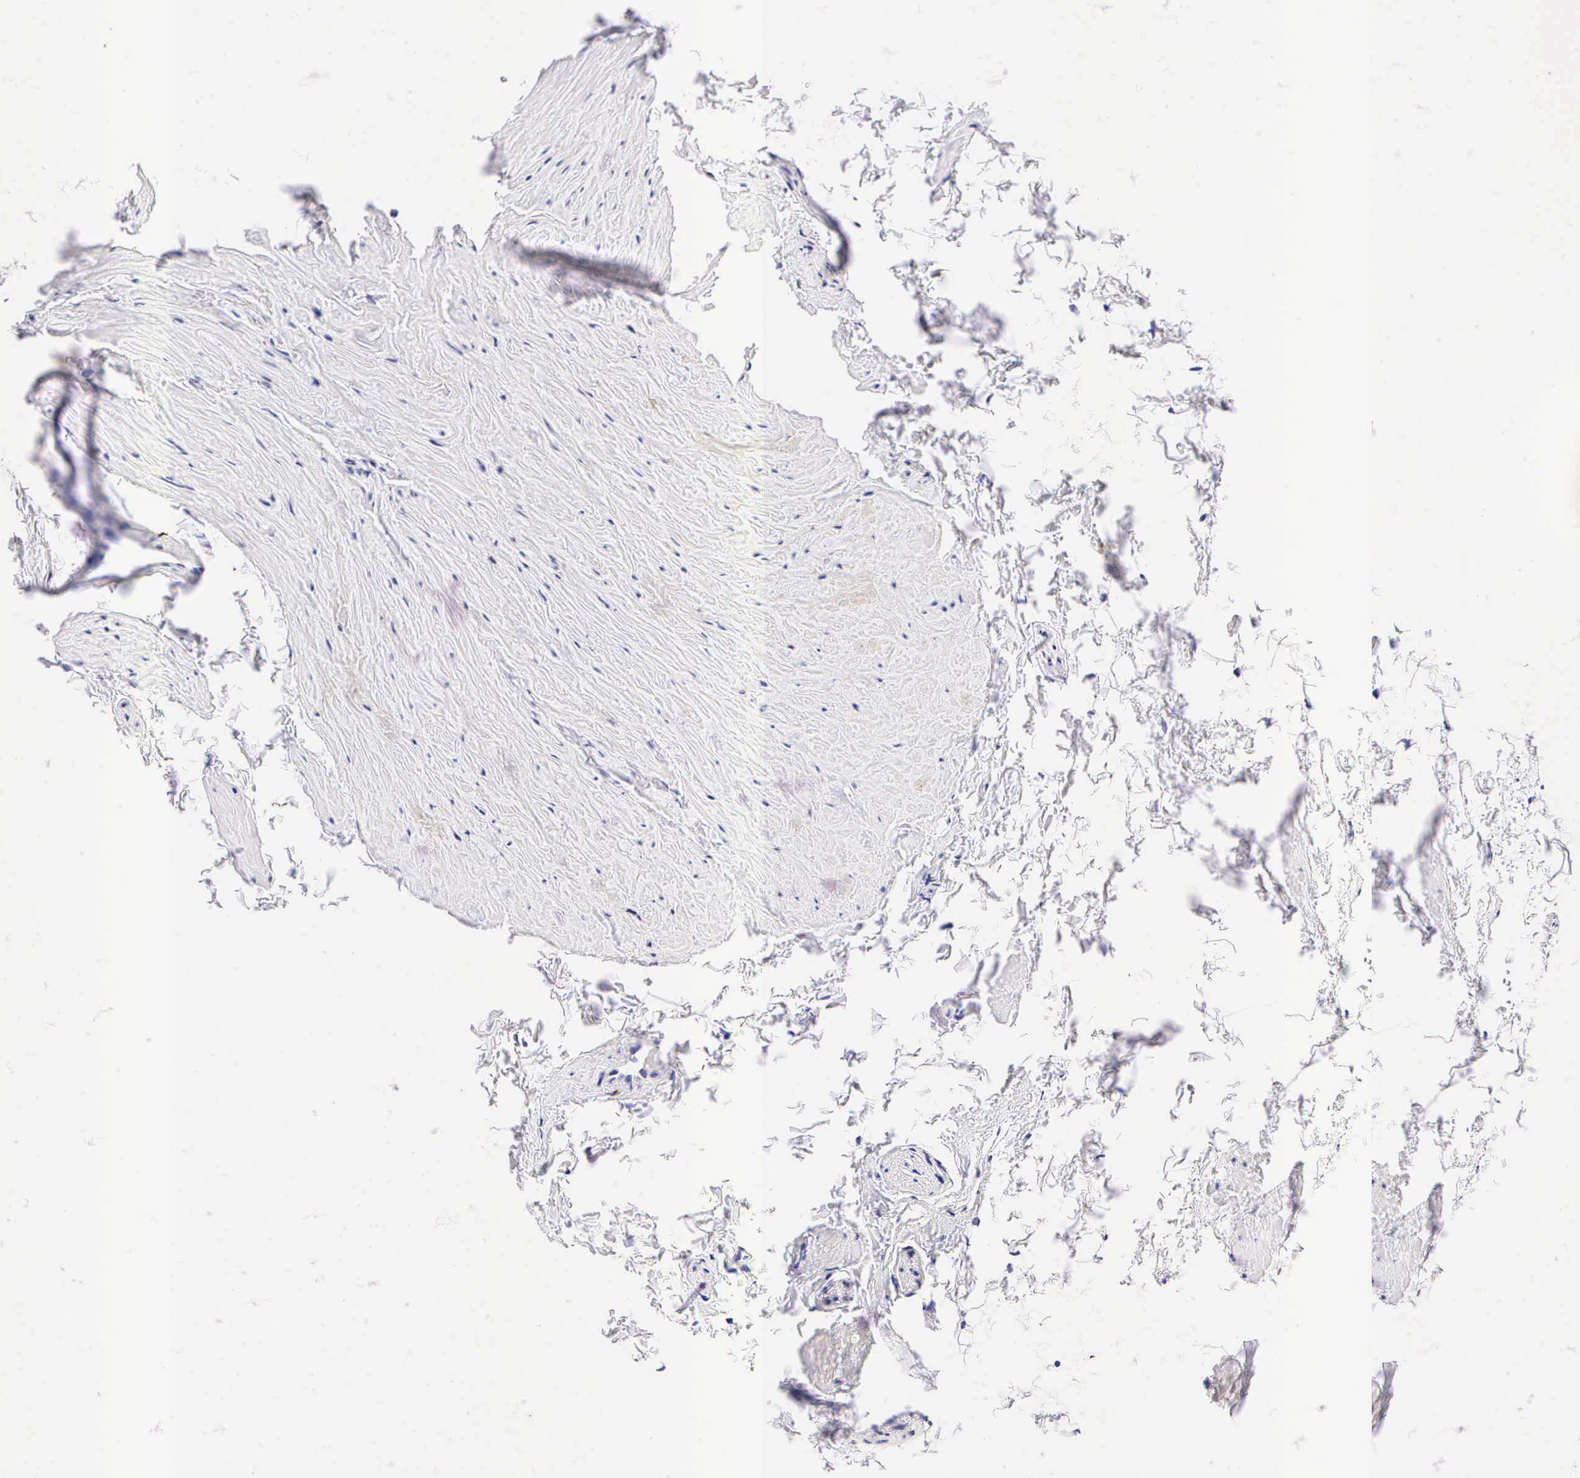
{"staining": {"intensity": "negative", "quantity": "none", "location": "none"}, "tissue": "epididymis", "cell_type": "Glandular cells", "image_type": "normal", "snomed": [{"axis": "morphology", "description": "Normal tissue, NOS"}, {"axis": "topography", "description": "Epididymis"}], "caption": "This is a photomicrograph of IHC staining of unremarkable epididymis, which shows no positivity in glandular cells.", "gene": "CD3E", "patient": {"sex": "male", "age": 47}}